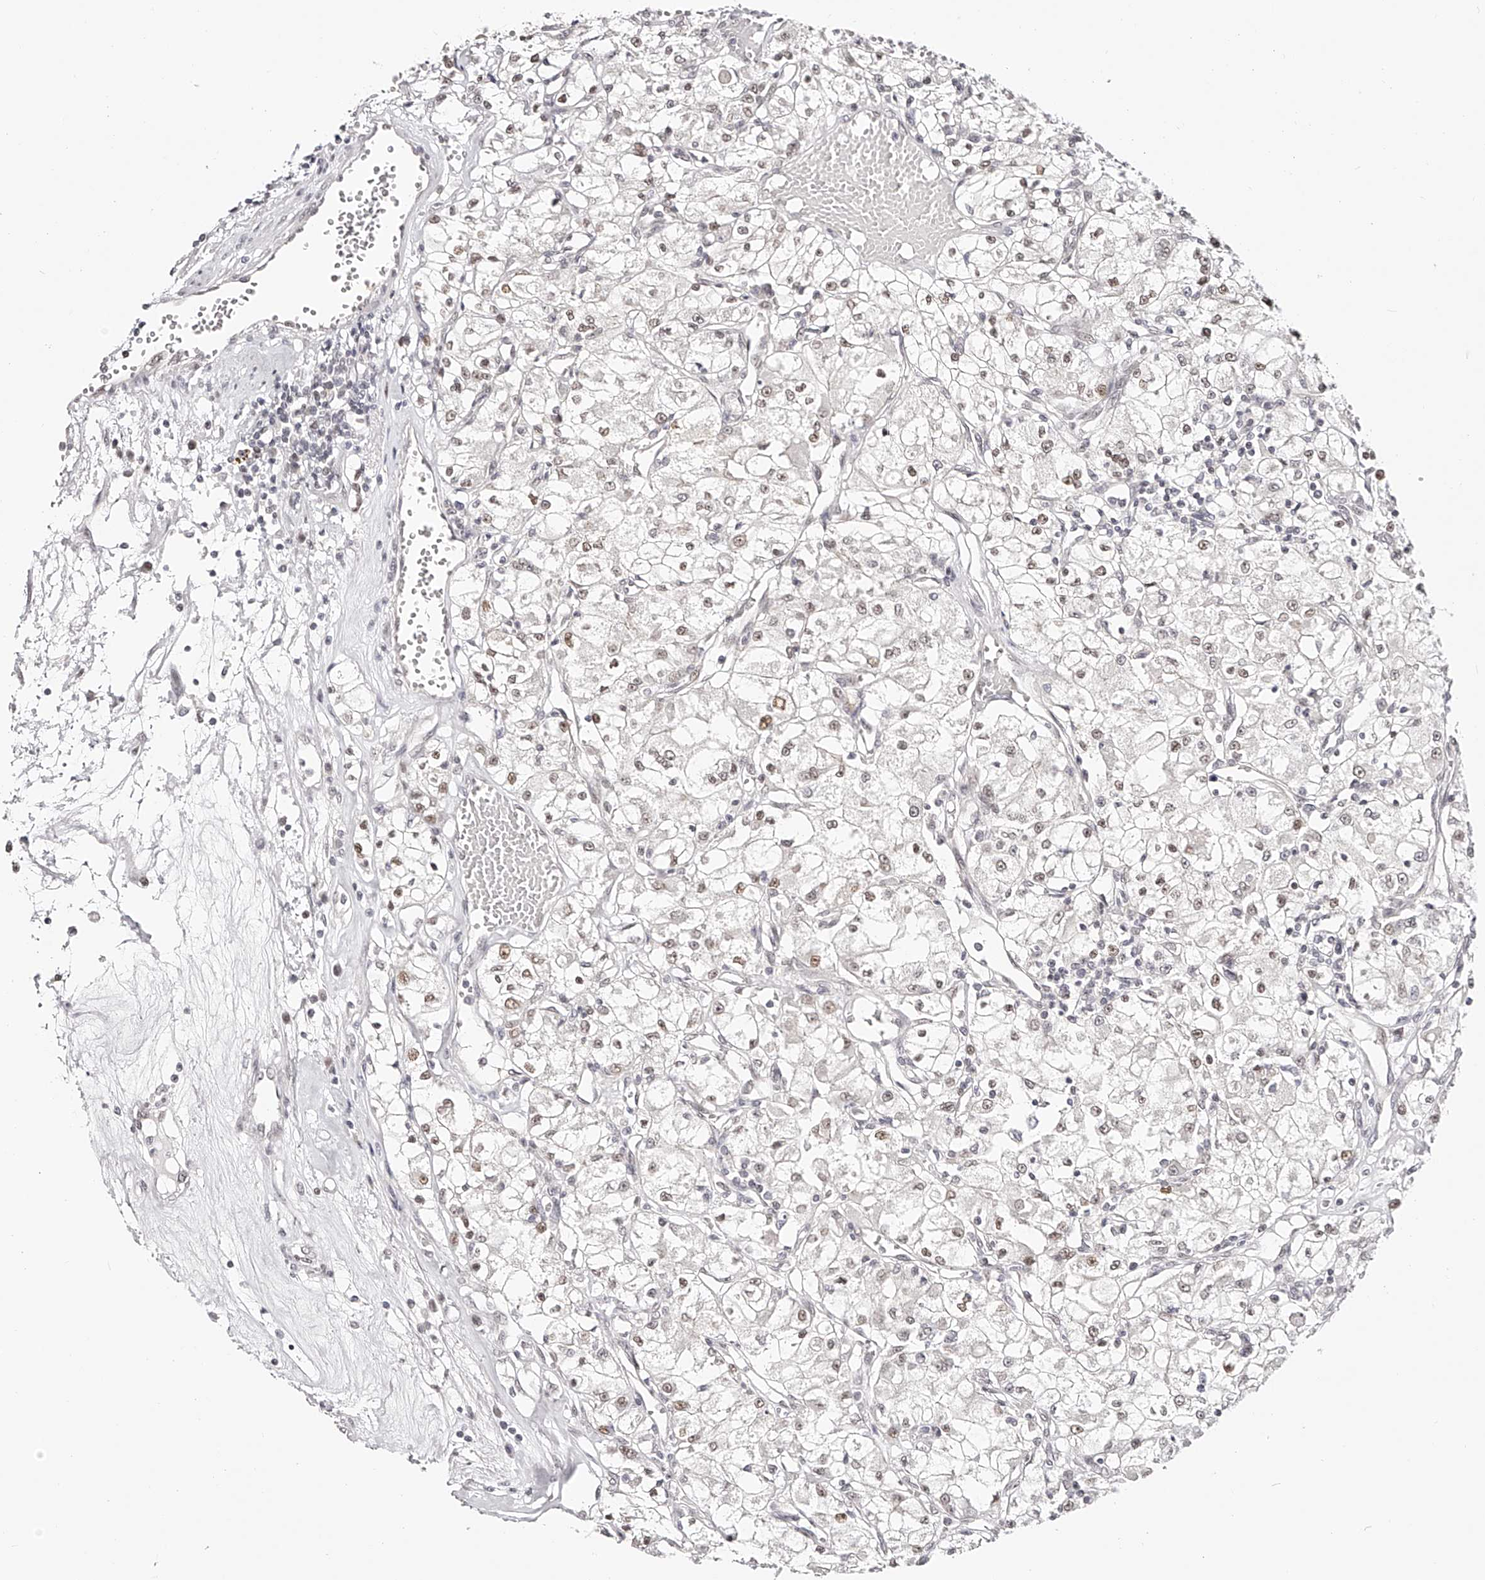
{"staining": {"intensity": "weak", "quantity": "25%-75%", "location": "nuclear"}, "tissue": "renal cancer", "cell_type": "Tumor cells", "image_type": "cancer", "snomed": [{"axis": "morphology", "description": "Adenocarcinoma, NOS"}, {"axis": "topography", "description": "Kidney"}], "caption": "Brown immunohistochemical staining in human renal adenocarcinoma shows weak nuclear expression in about 25%-75% of tumor cells. (DAB IHC, brown staining for protein, blue staining for nuclei).", "gene": "USF3", "patient": {"sex": "female", "age": 59}}